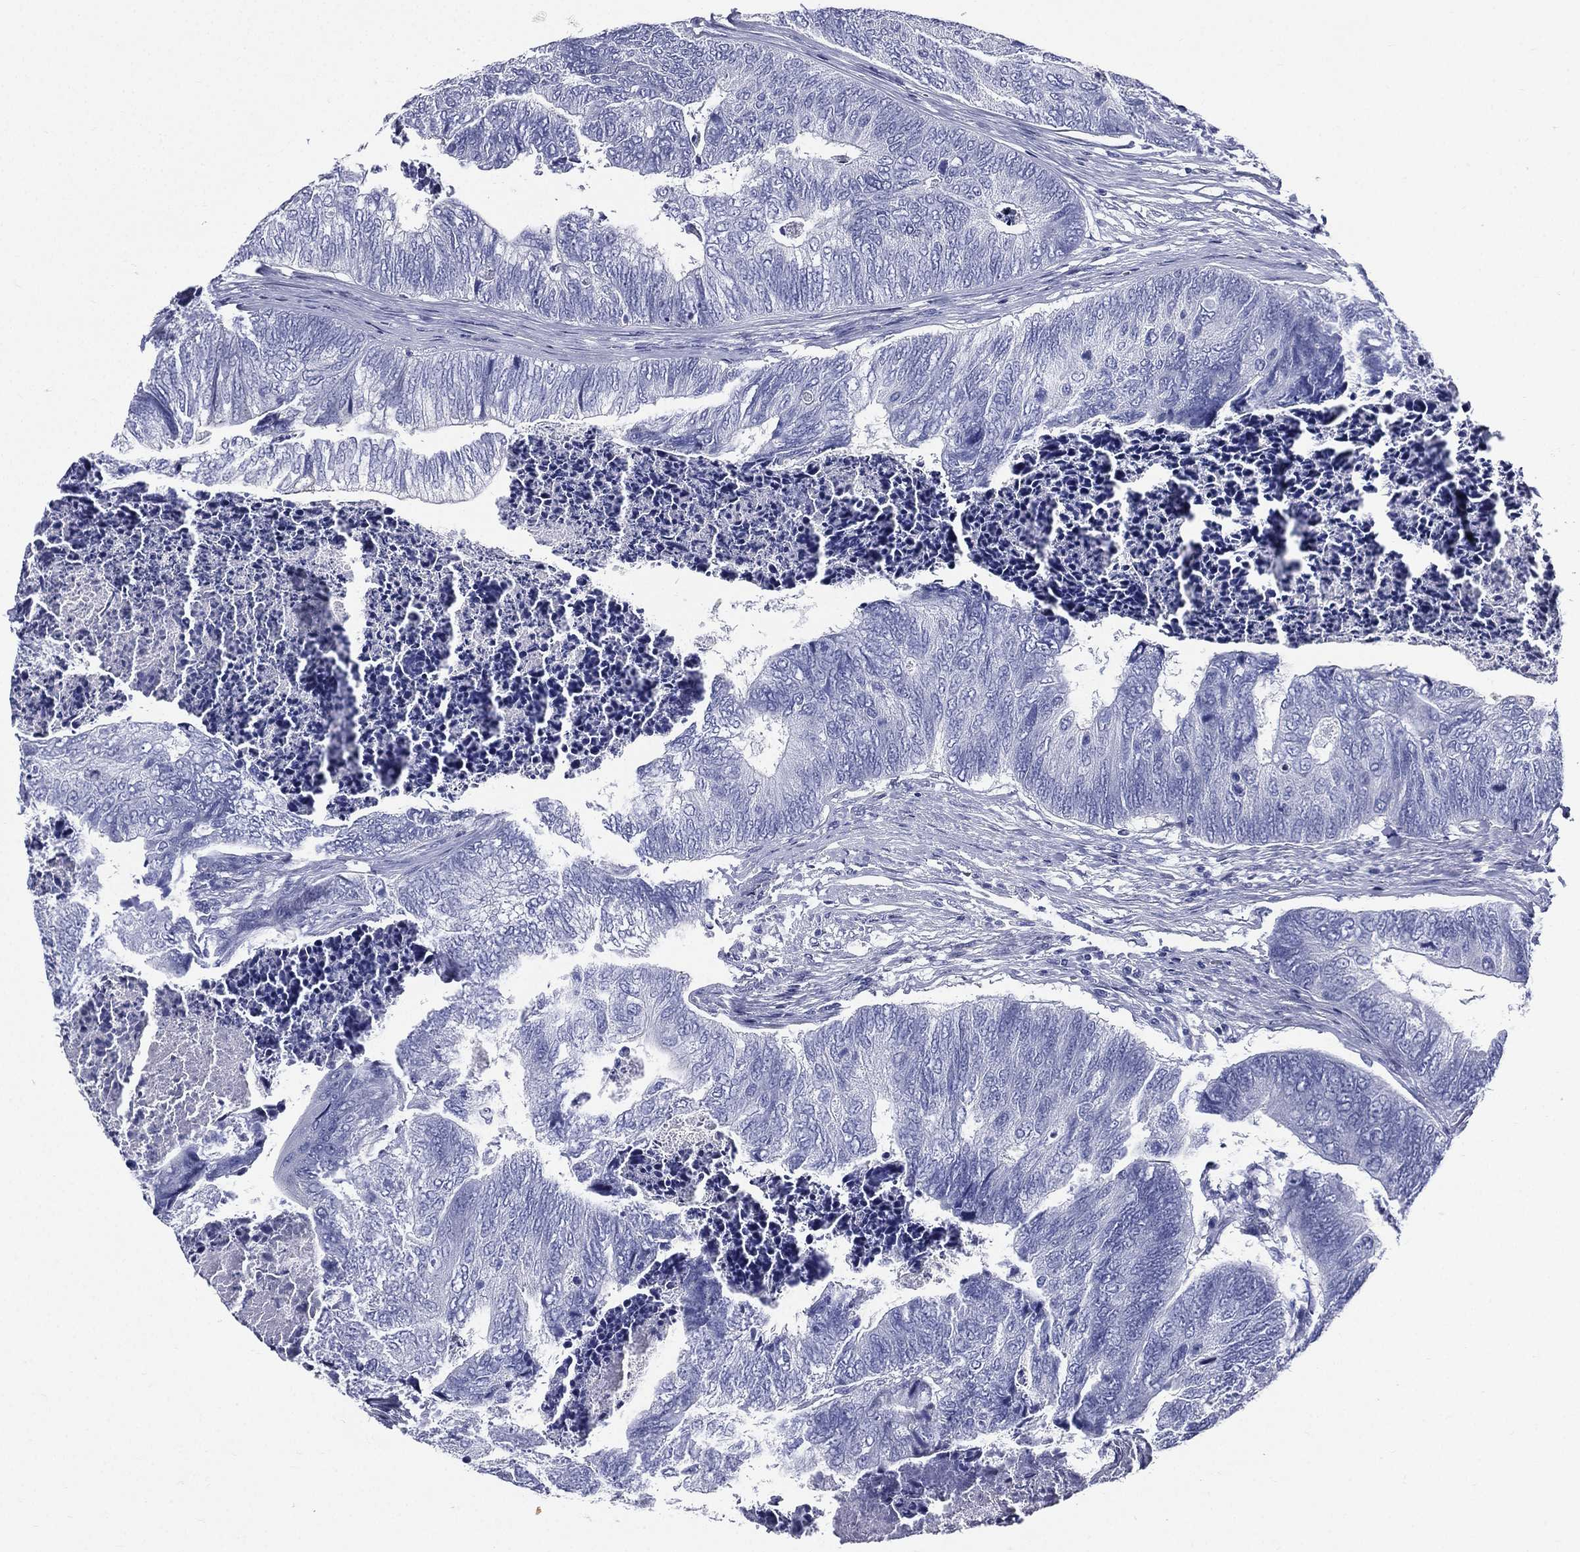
{"staining": {"intensity": "negative", "quantity": "none", "location": "none"}, "tissue": "colorectal cancer", "cell_type": "Tumor cells", "image_type": "cancer", "snomed": [{"axis": "morphology", "description": "Adenocarcinoma, NOS"}, {"axis": "topography", "description": "Colon"}], "caption": "High power microscopy image of an immunohistochemistry micrograph of colorectal cancer, revealing no significant staining in tumor cells.", "gene": "DPYS", "patient": {"sex": "female", "age": 67}}